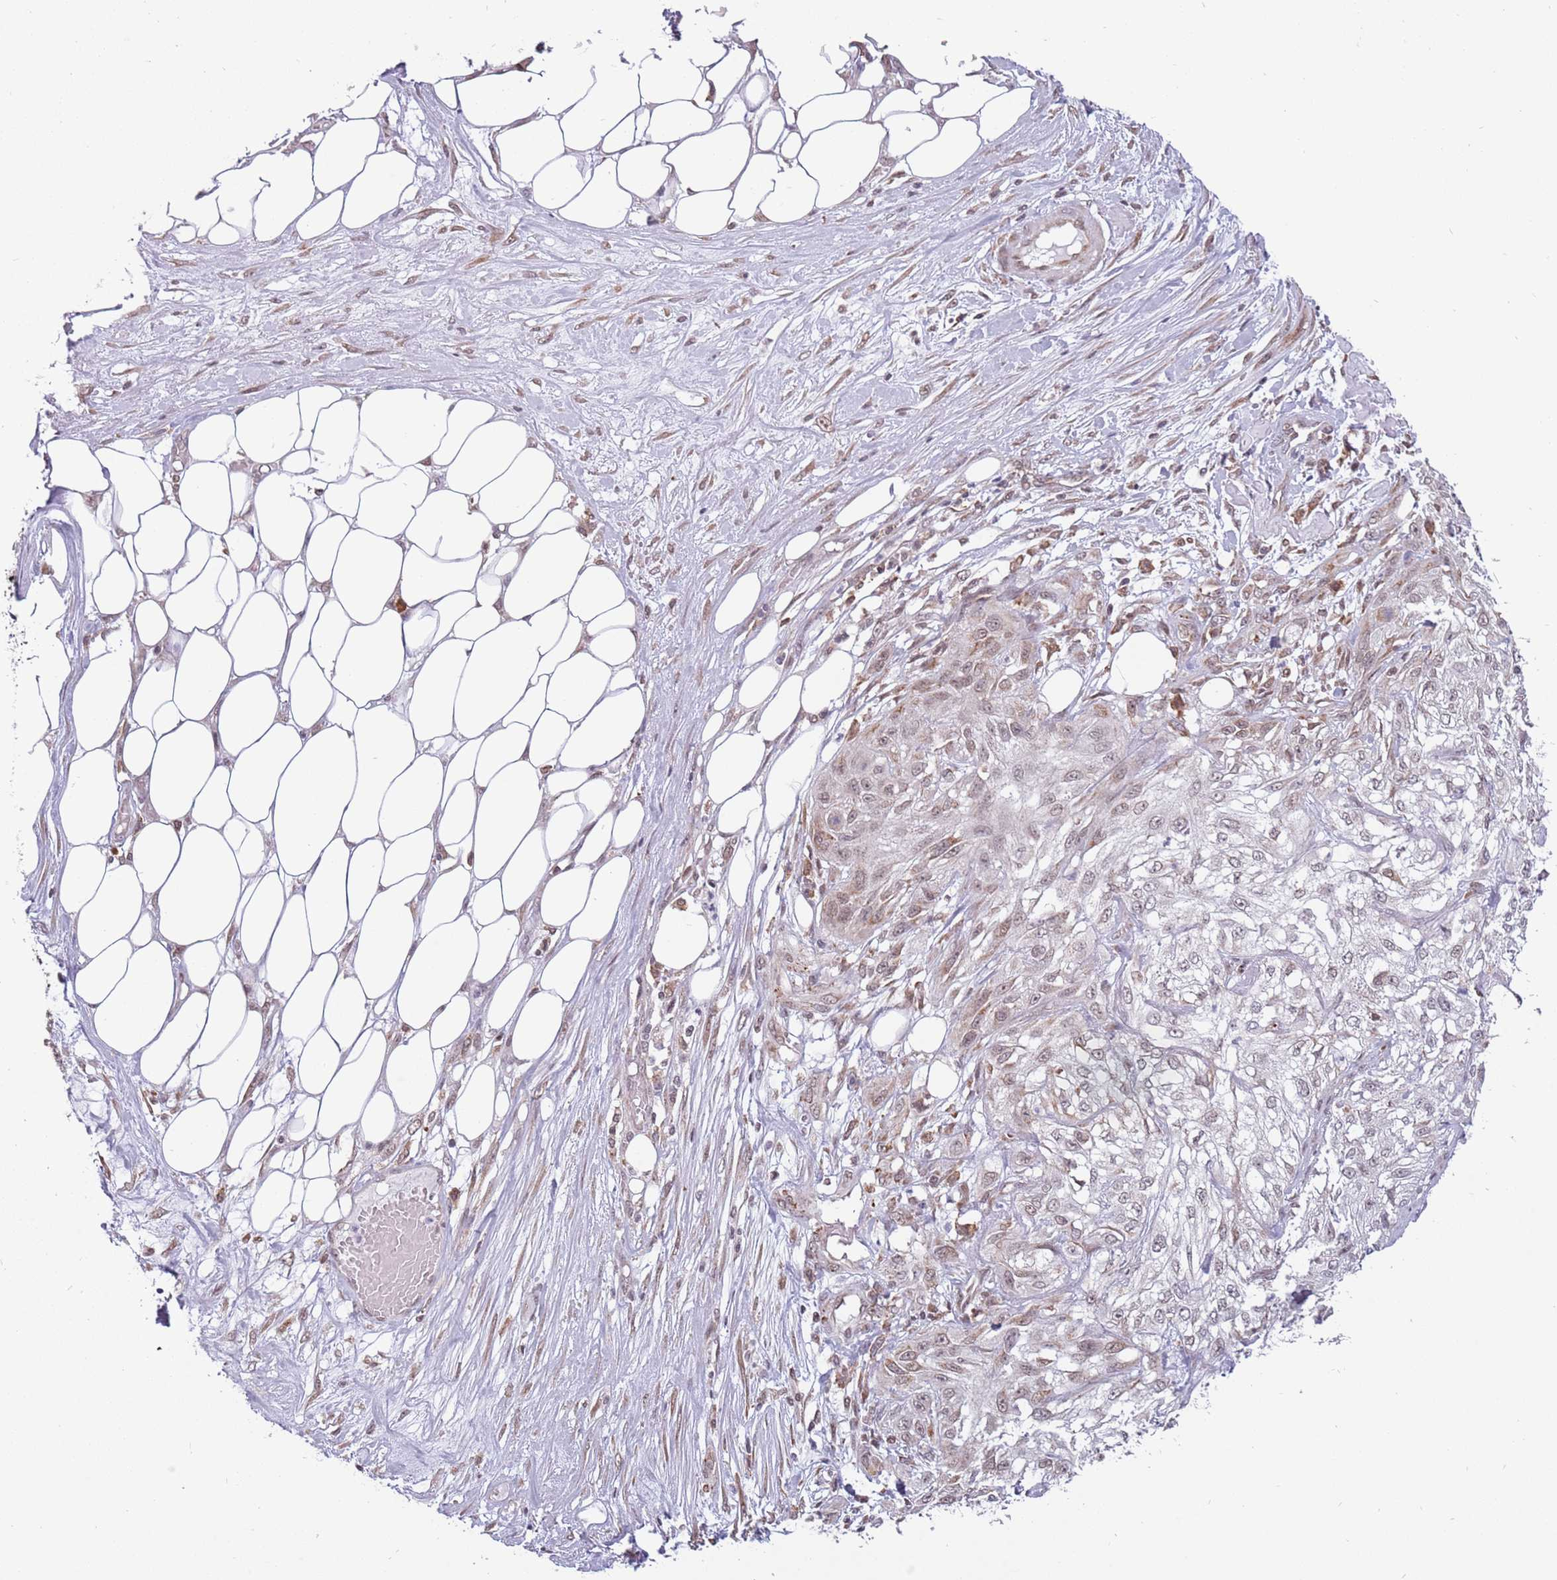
{"staining": {"intensity": "weak", "quantity": "25%-75%", "location": "nuclear"}, "tissue": "skin cancer", "cell_type": "Tumor cells", "image_type": "cancer", "snomed": [{"axis": "morphology", "description": "Squamous cell carcinoma, NOS"}, {"axis": "morphology", "description": "Squamous cell carcinoma, metastatic, NOS"}, {"axis": "topography", "description": "Skin"}, {"axis": "topography", "description": "Lymph node"}], "caption": "Weak nuclear protein staining is seen in about 25%-75% of tumor cells in skin squamous cell carcinoma.", "gene": "BARD1", "patient": {"sex": "male", "age": 75}}